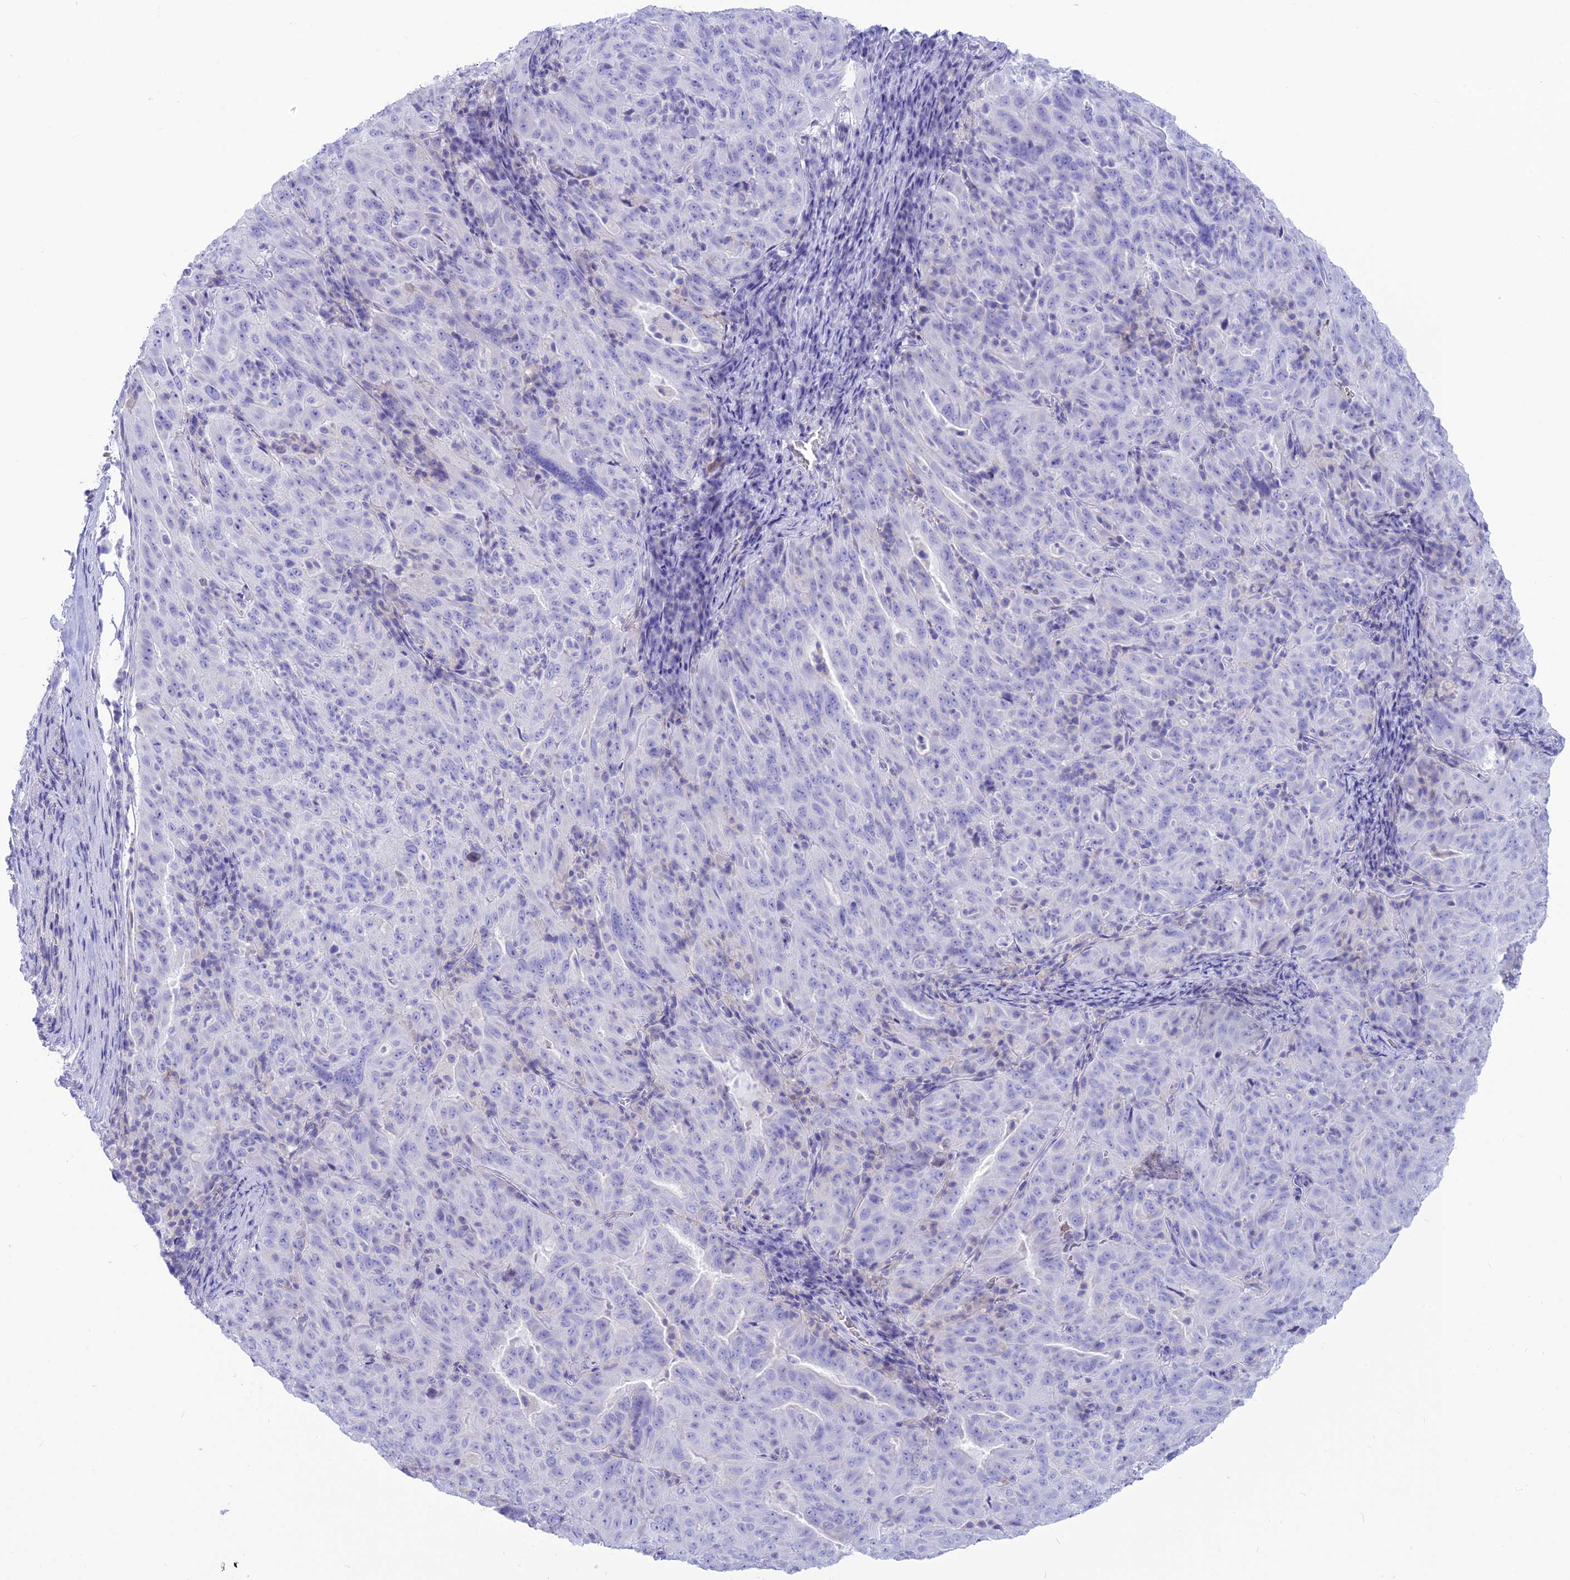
{"staining": {"intensity": "negative", "quantity": "none", "location": "none"}, "tissue": "pancreatic cancer", "cell_type": "Tumor cells", "image_type": "cancer", "snomed": [{"axis": "morphology", "description": "Adenocarcinoma, NOS"}, {"axis": "topography", "description": "Pancreas"}], "caption": "IHC histopathology image of pancreatic cancer (adenocarcinoma) stained for a protein (brown), which reveals no expression in tumor cells.", "gene": "GLYATL1", "patient": {"sex": "male", "age": 63}}